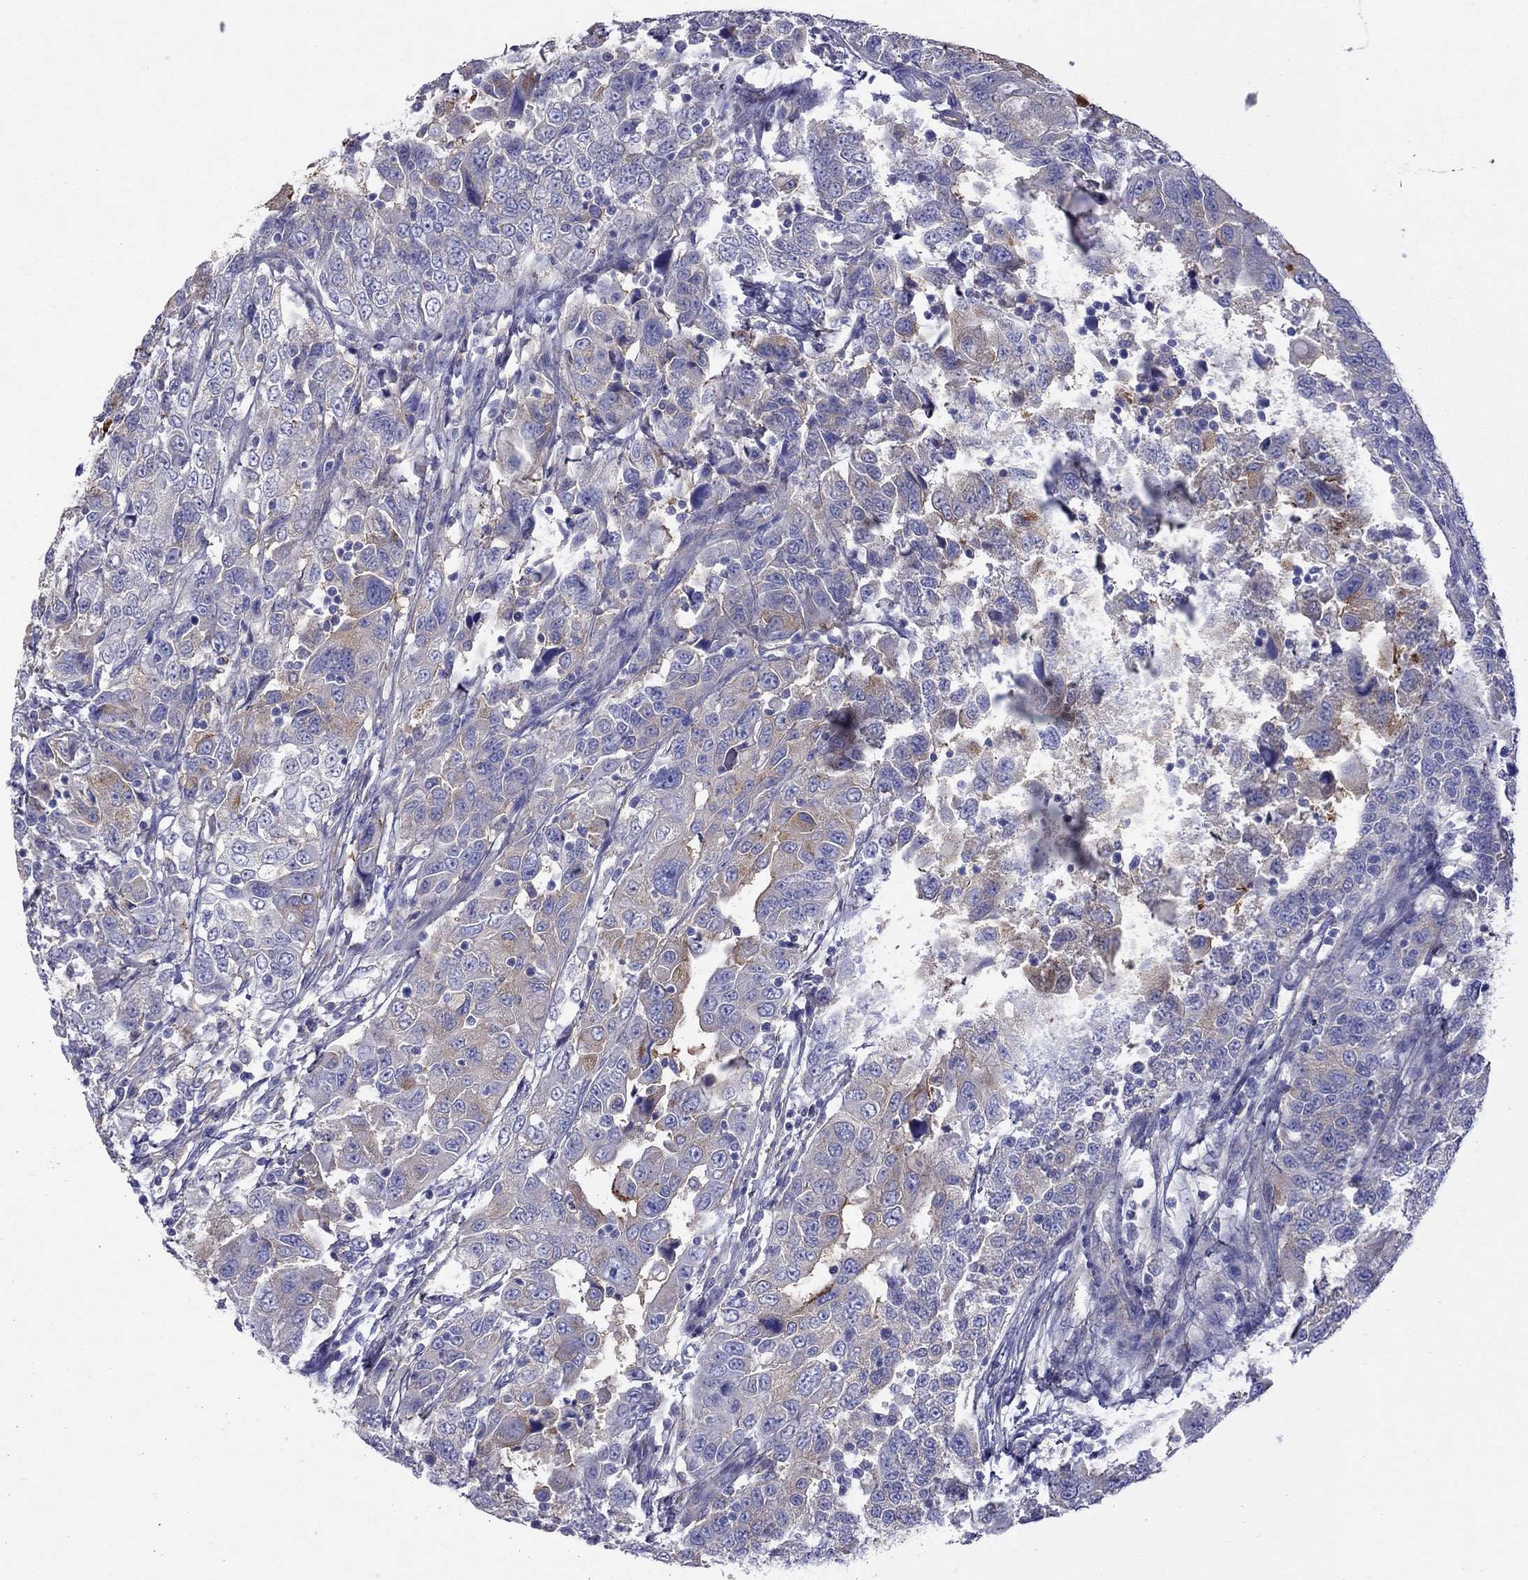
{"staining": {"intensity": "weak", "quantity": "<25%", "location": "cytoplasmic/membranous"}, "tissue": "urothelial cancer", "cell_type": "Tumor cells", "image_type": "cancer", "snomed": [{"axis": "morphology", "description": "Urothelial carcinoma, NOS"}, {"axis": "morphology", "description": "Urothelial carcinoma, High grade"}, {"axis": "topography", "description": "Urinary bladder"}], "caption": "An immunohistochemistry (IHC) image of urothelial cancer is shown. There is no staining in tumor cells of urothelial cancer. (Immunohistochemistry, brightfield microscopy, high magnification).", "gene": "ALOX15B", "patient": {"sex": "female", "age": 73}}